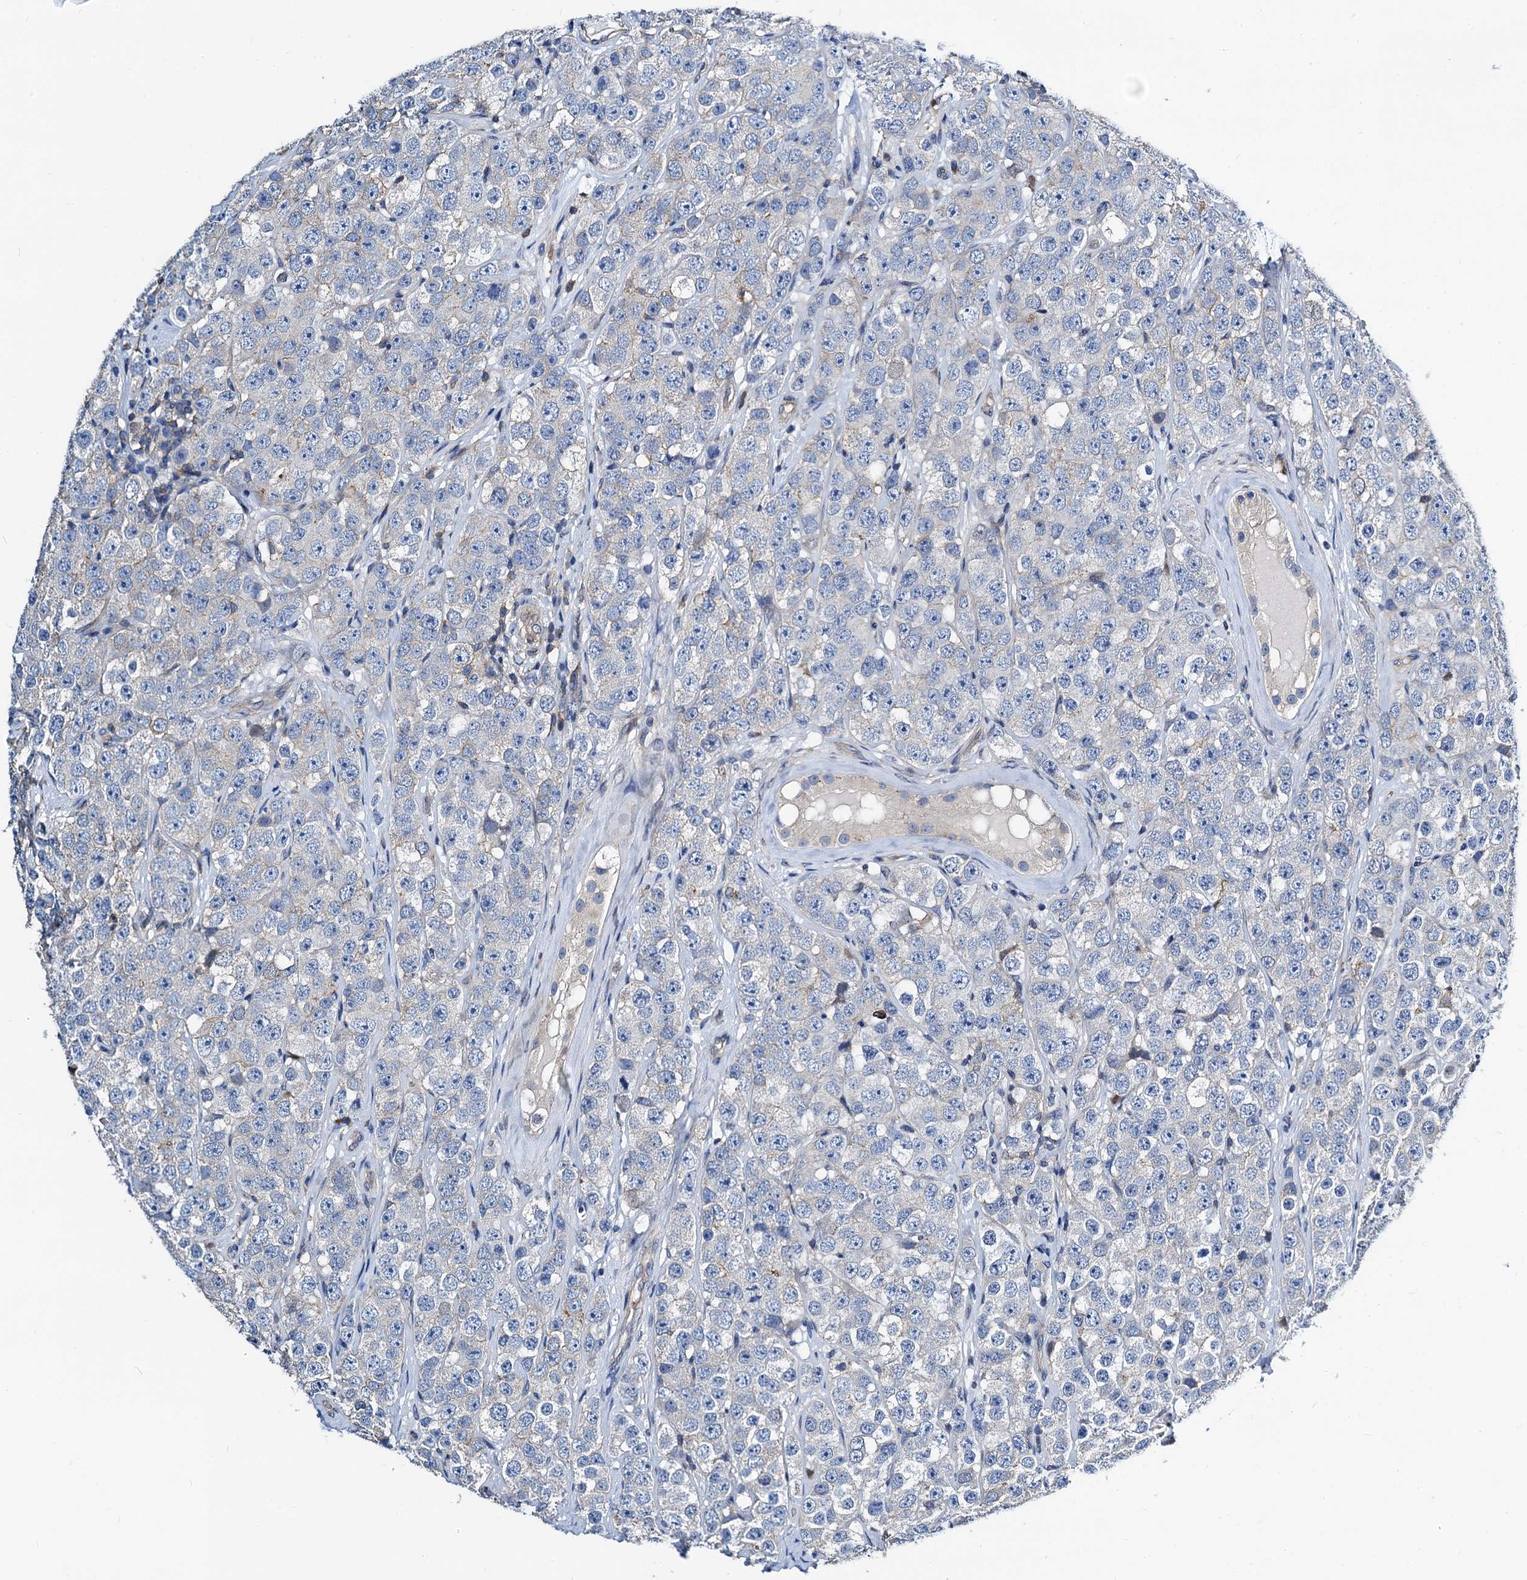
{"staining": {"intensity": "negative", "quantity": "none", "location": "none"}, "tissue": "testis cancer", "cell_type": "Tumor cells", "image_type": "cancer", "snomed": [{"axis": "morphology", "description": "Seminoma, NOS"}, {"axis": "topography", "description": "Testis"}], "caption": "Testis cancer stained for a protein using immunohistochemistry (IHC) exhibits no positivity tumor cells.", "gene": "GCOM1", "patient": {"sex": "male", "age": 28}}